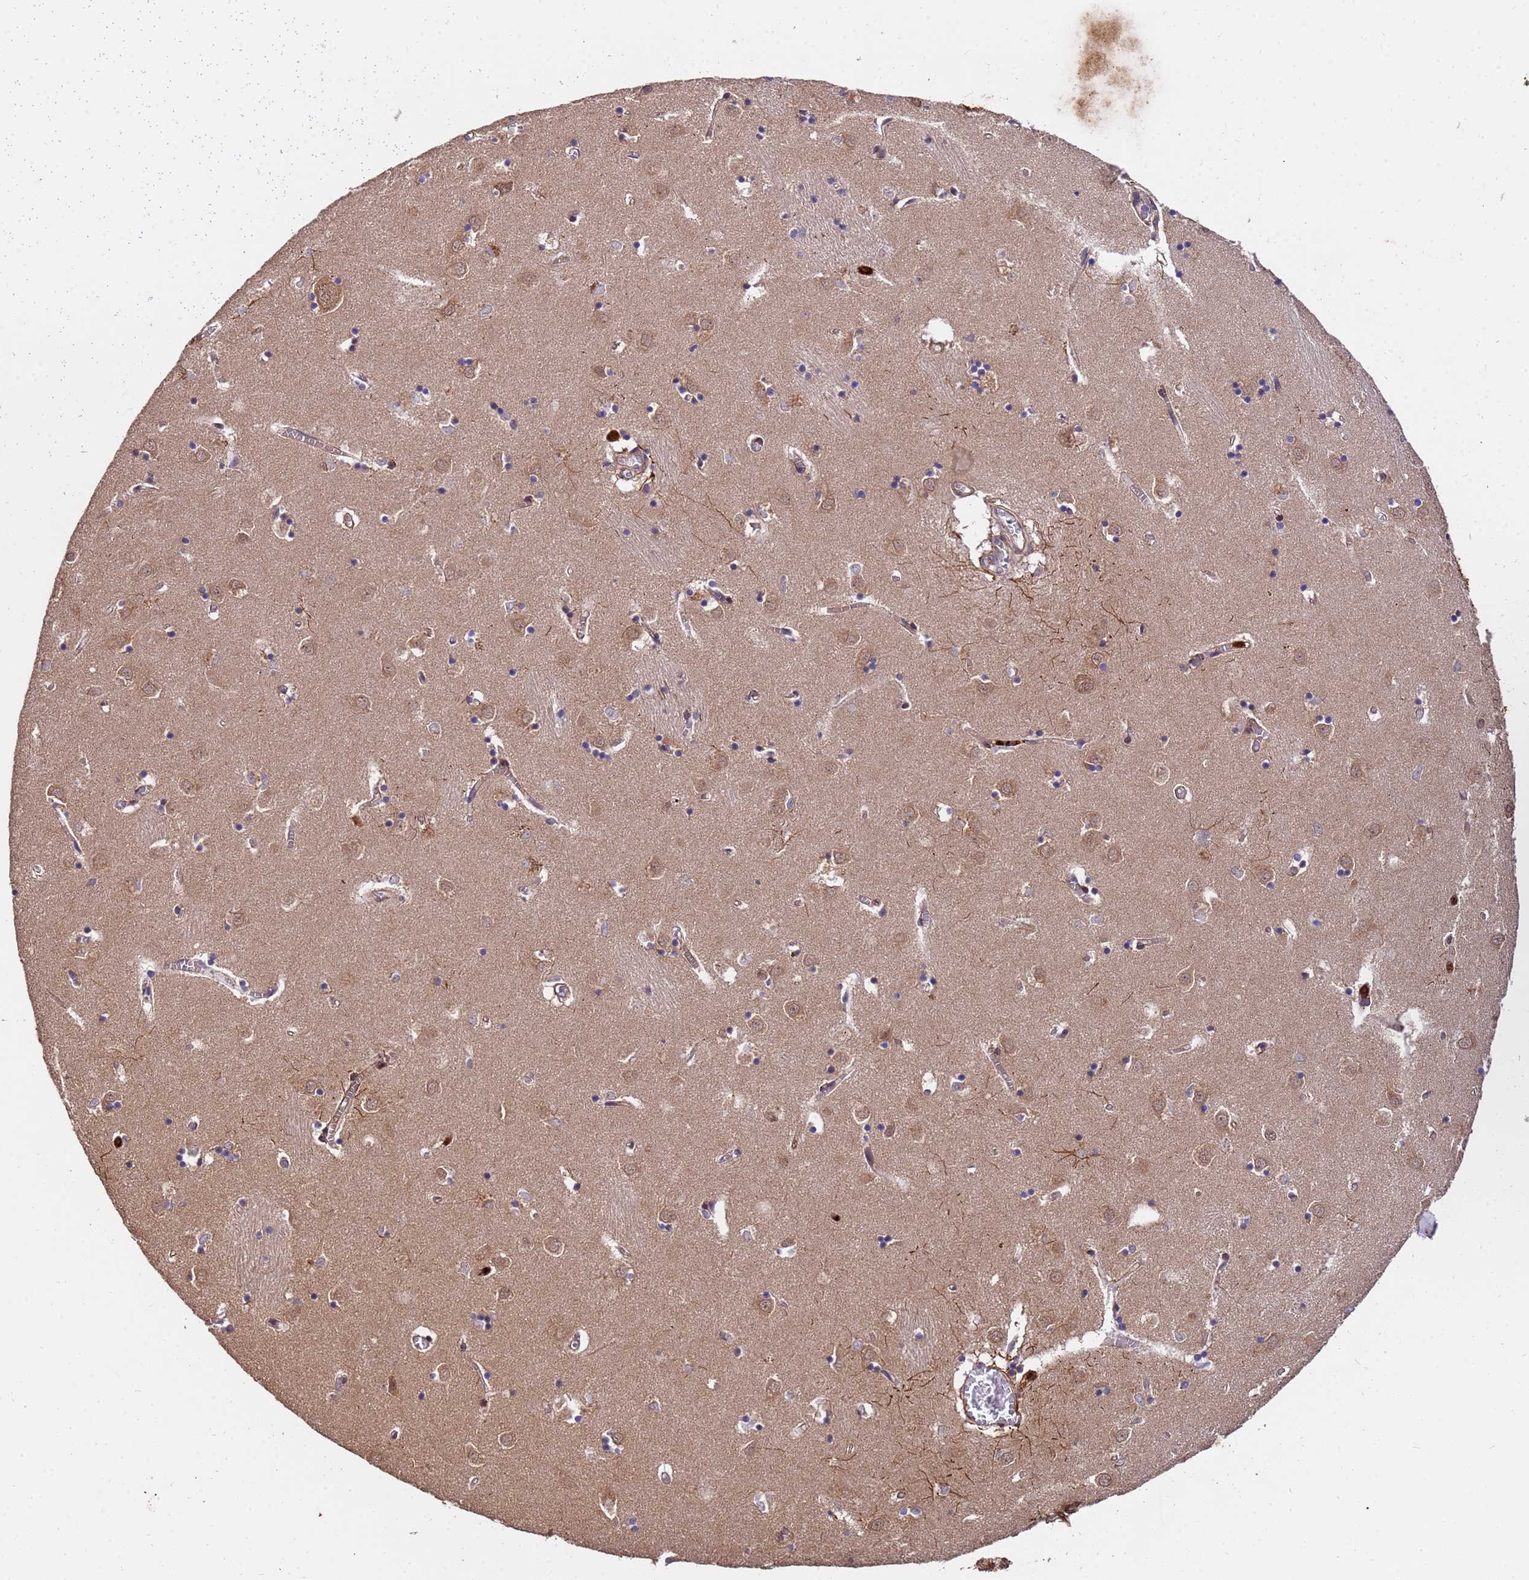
{"staining": {"intensity": "moderate", "quantity": "<25%", "location": "cytoplasmic/membranous"}, "tissue": "caudate", "cell_type": "Glial cells", "image_type": "normal", "snomed": [{"axis": "morphology", "description": "Normal tissue, NOS"}, {"axis": "topography", "description": "Lateral ventricle wall"}], "caption": "High-magnification brightfield microscopy of benign caudate stained with DAB (3,3'-diaminobenzidine) (brown) and counterstained with hematoxylin (blue). glial cells exhibit moderate cytoplasmic/membranous staining is present in about<25% of cells. (DAB (3,3'-diaminobenzidine) = brown stain, brightfield microscopy at high magnification).", "gene": "ZNF619", "patient": {"sex": "male", "age": 70}}